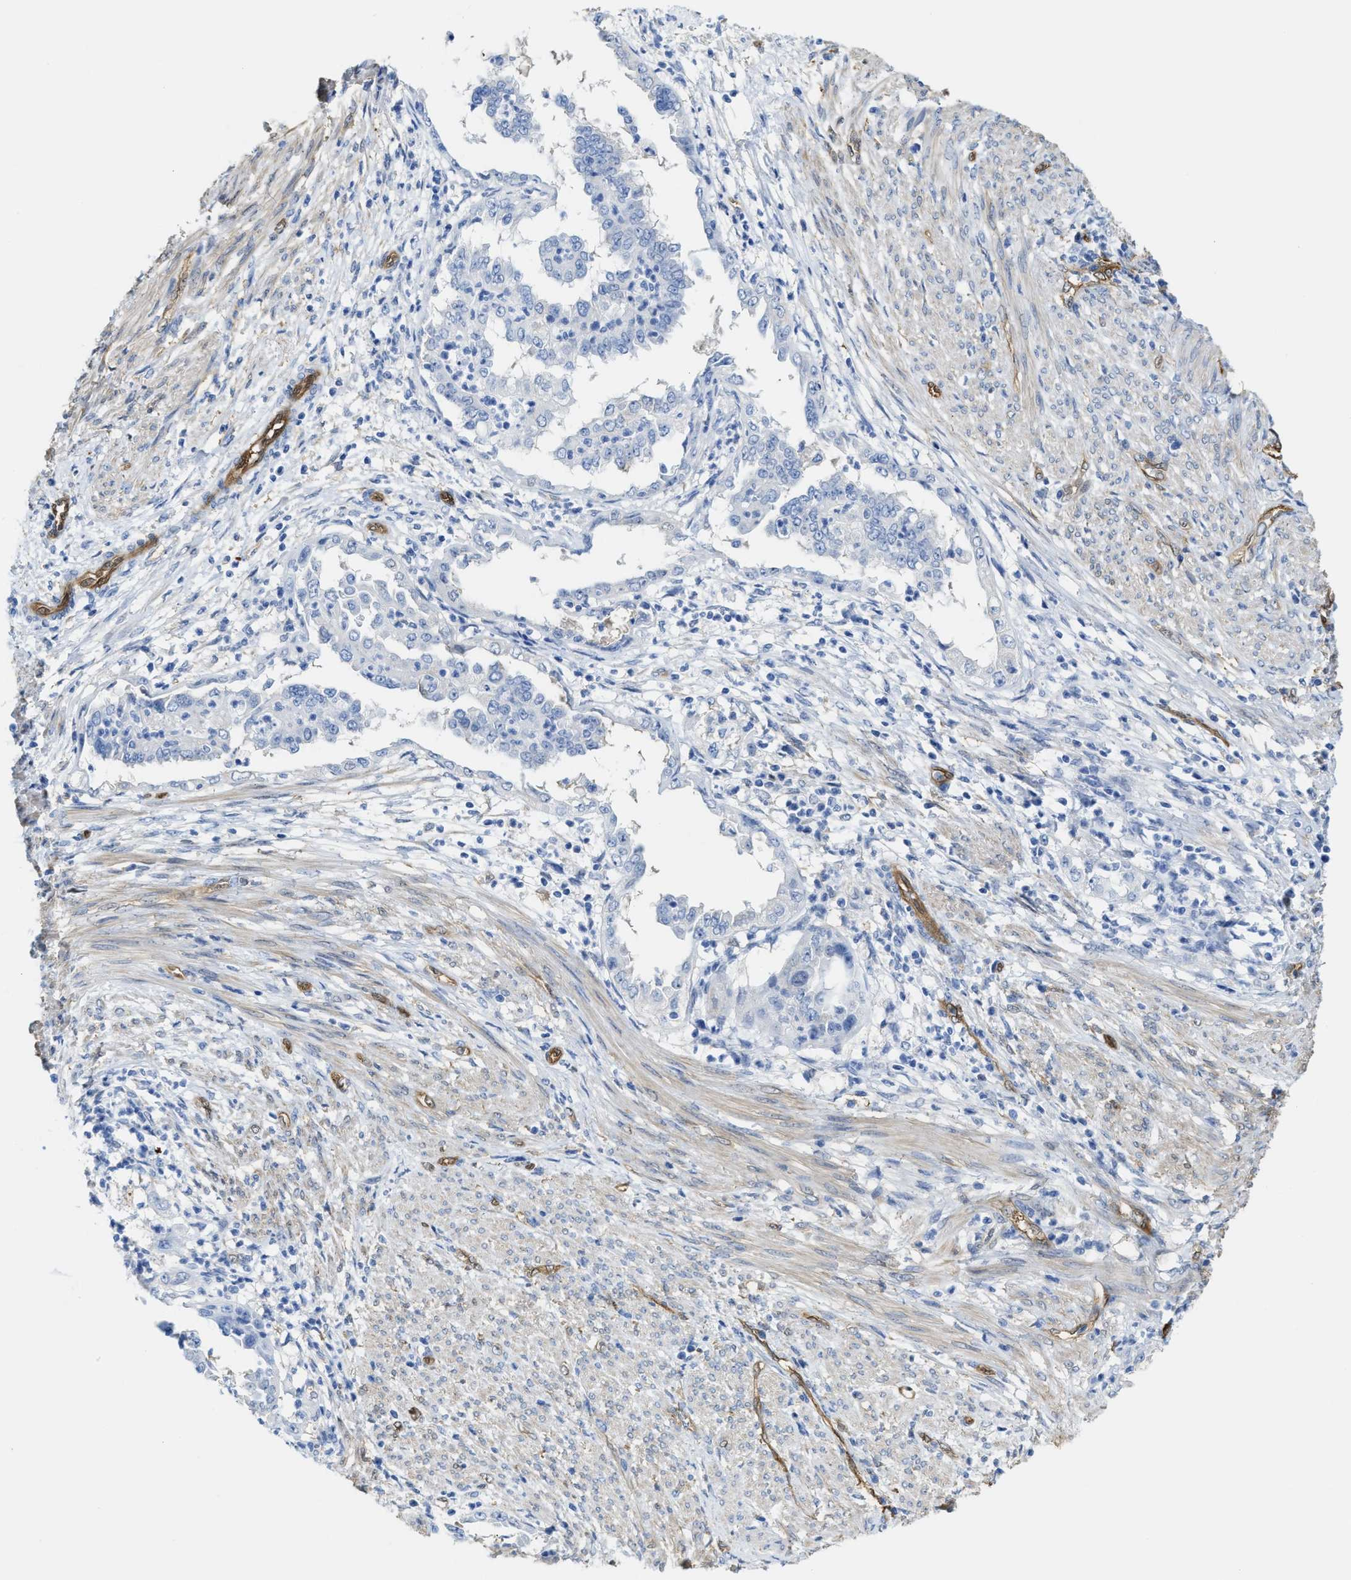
{"staining": {"intensity": "negative", "quantity": "none", "location": "none"}, "tissue": "endometrial cancer", "cell_type": "Tumor cells", "image_type": "cancer", "snomed": [{"axis": "morphology", "description": "Adenocarcinoma, NOS"}, {"axis": "topography", "description": "Endometrium"}], "caption": "The immunohistochemistry image has no significant expression in tumor cells of endometrial adenocarcinoma tissue.", "gene": "ASS1", "patient": {"sex": "female", "age": 85}}